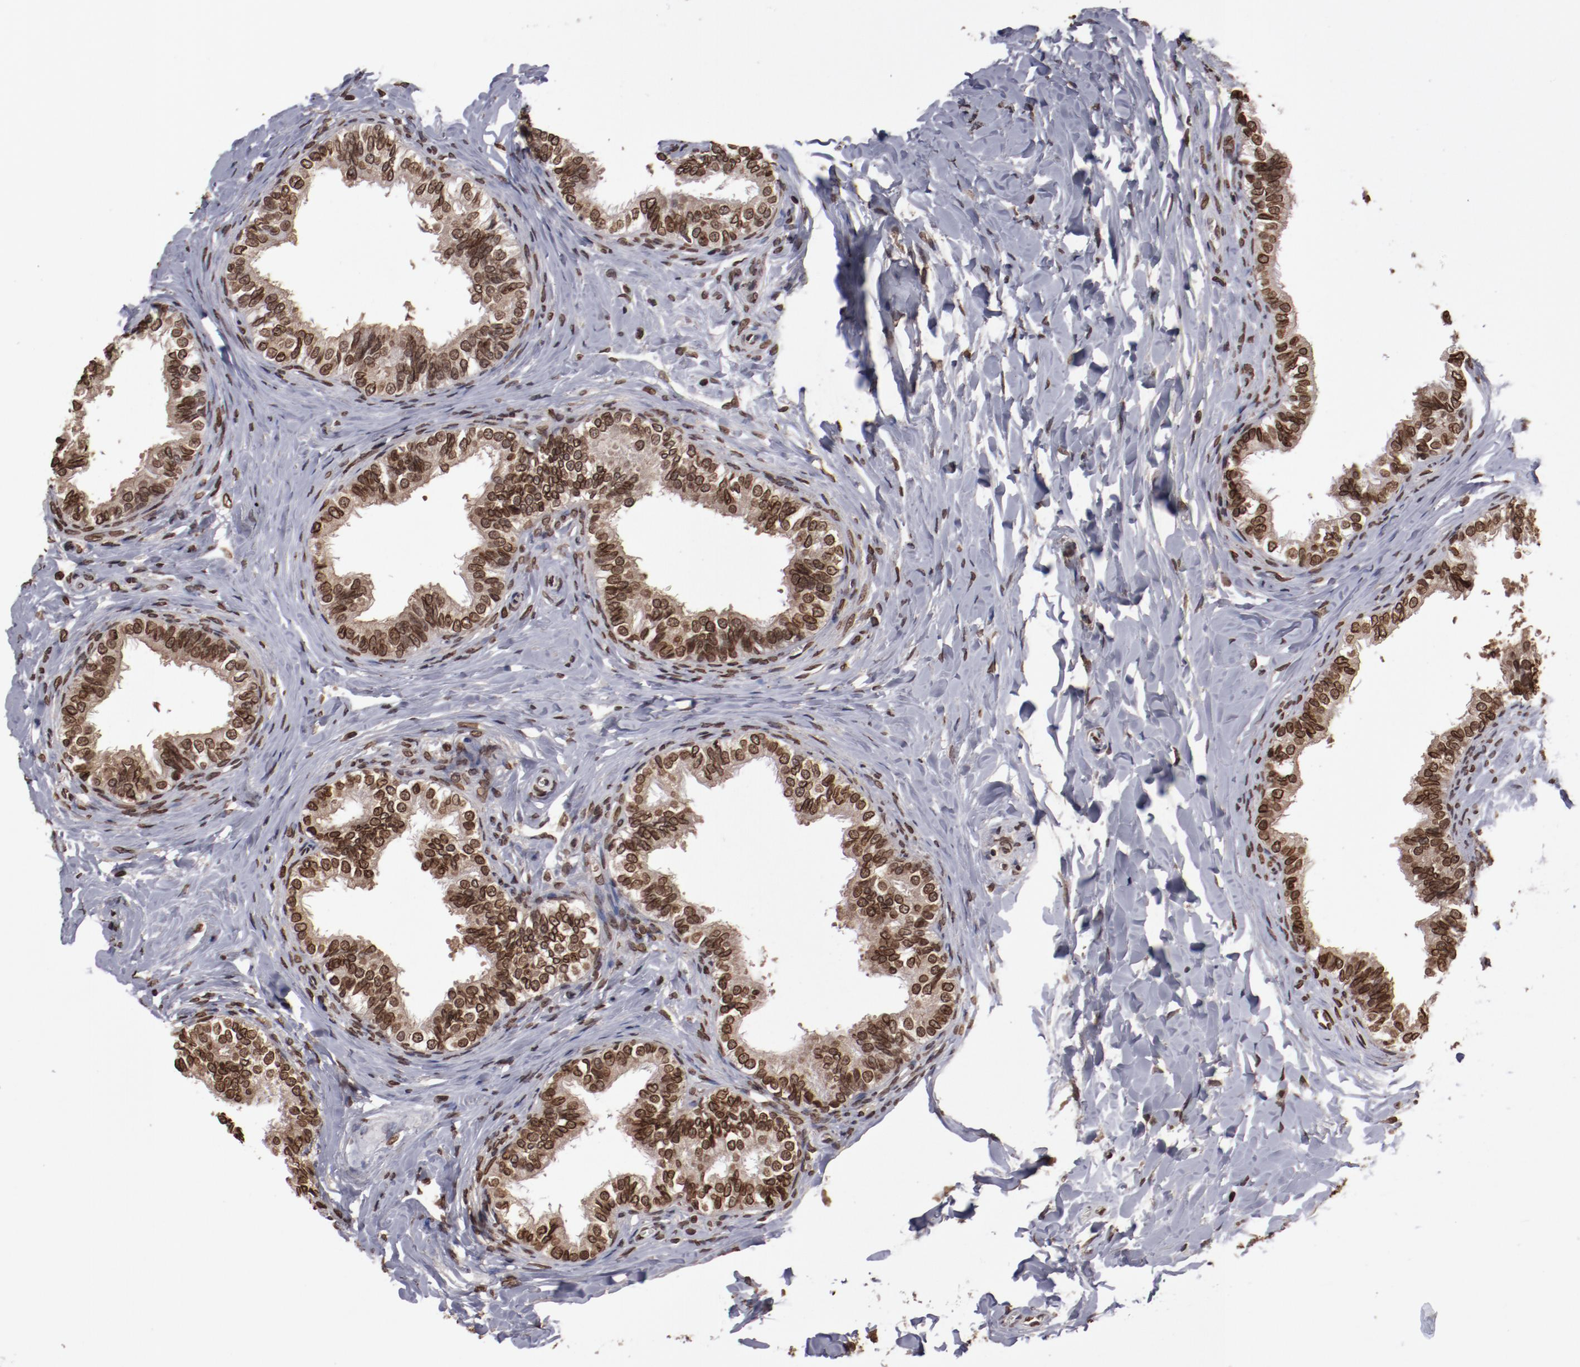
{"staining": {"intensity": "strong", "quantity": ">75%", "location": "nuclear"}, "tissue": "epididymis", "cell_type": "Glandular cells", "image_type": "normal", "snomed": [{"axis": "morphology", "description": "Normal tissue, NOS"}, {"axis": "topography", "description": "Soft tissue"}, {"axis": "topography", "description": "Epididymis"}], "caption": "Brown immunohistochemical staining in benign epididymis reveals strong nuclear expression in about >75% of glandular cells. Using DAB (brown) and hematoxylin (blue) stains, captured at high magnification using brightfield microscopy.", "gene": "AKT1", "patient": {"sex": "male", "age": 26}}